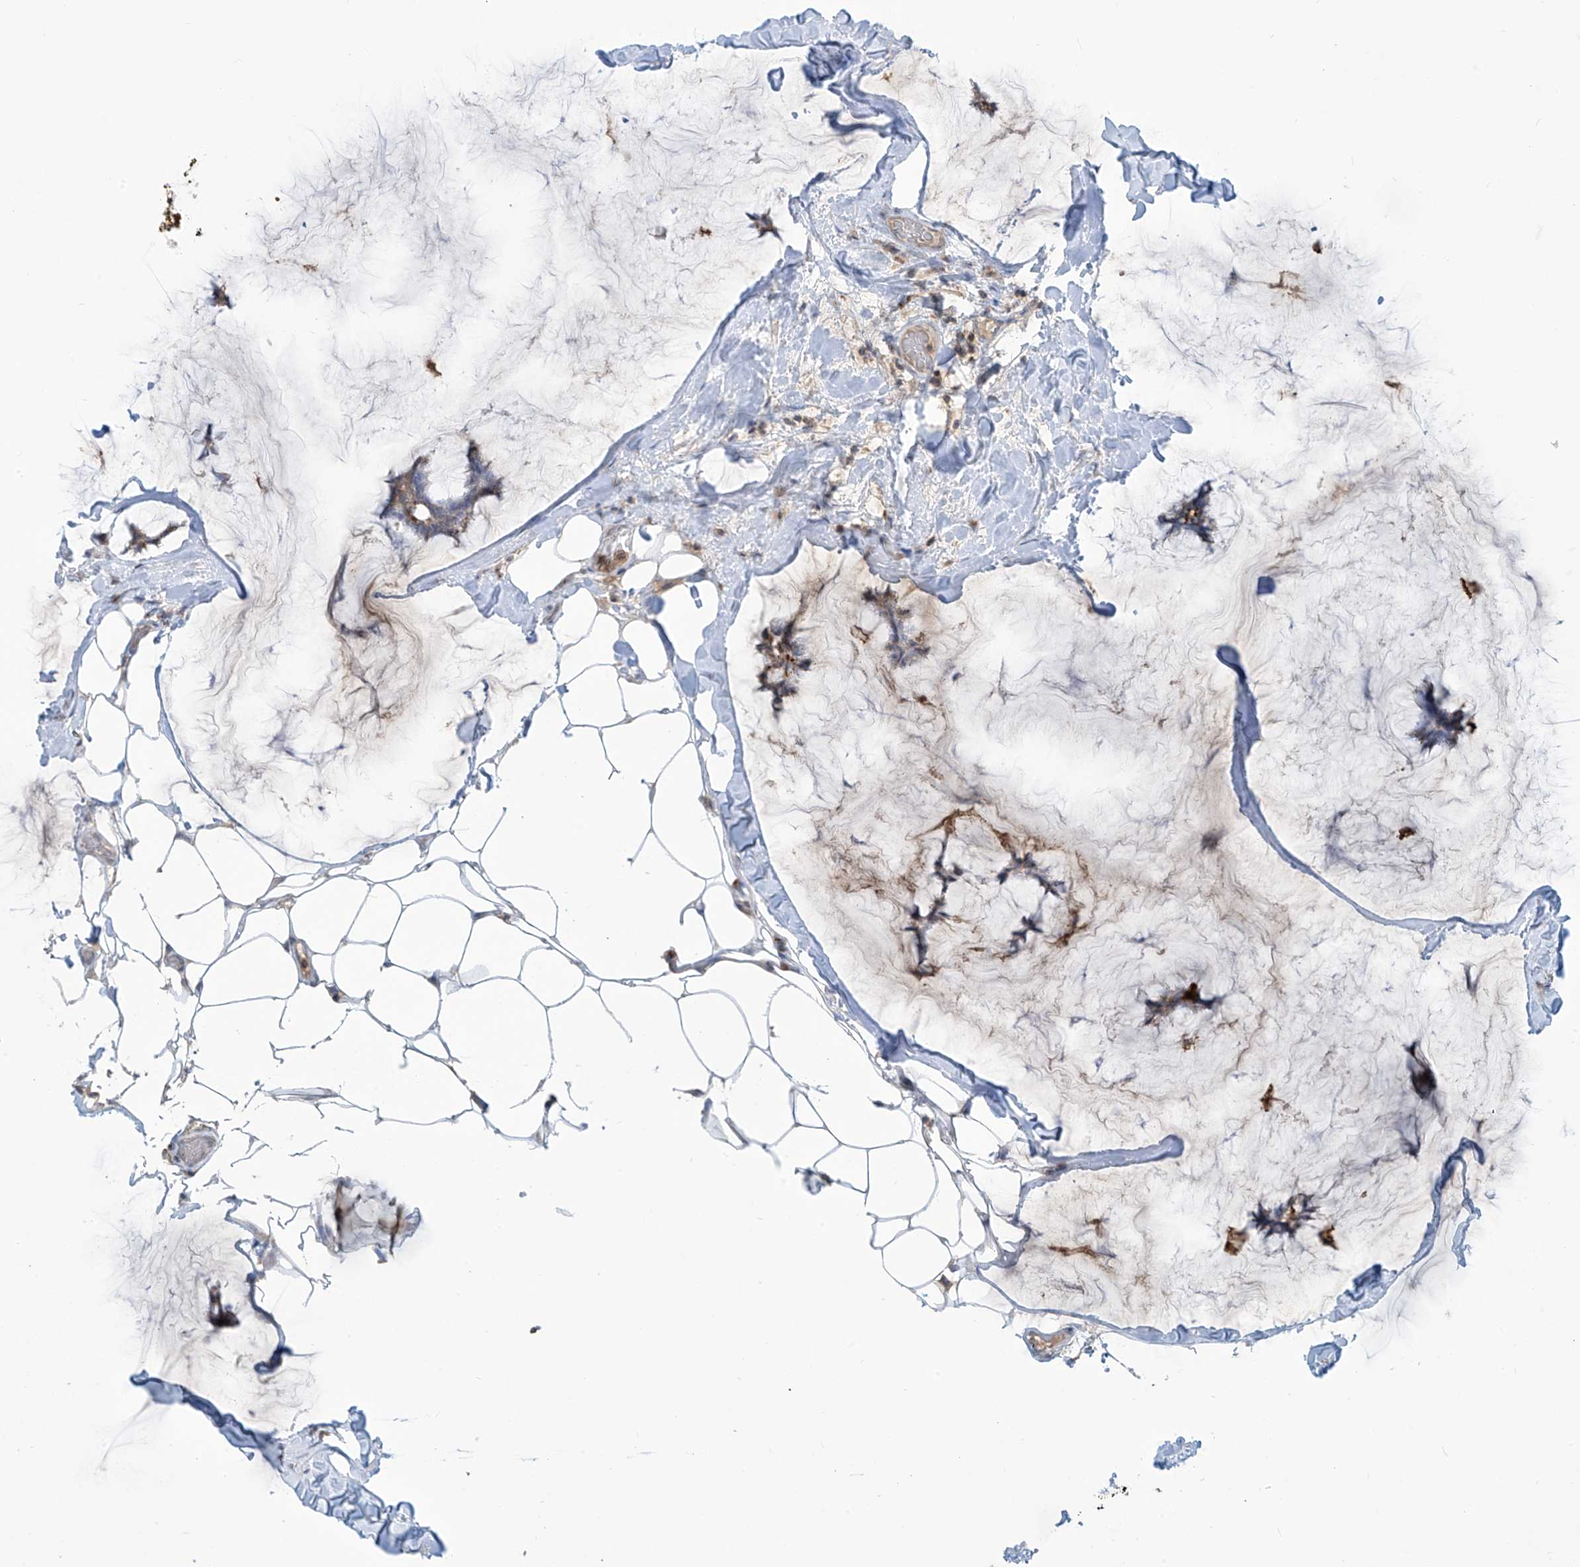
{"staining": {"intensity": "moderate", "quantity": "<25%", "location": "cytoplasmic/membranous"}, "tissue": "breast cancer", "cell_type": "Tumor cells", "image_type": "cancer", "snomed": [{"axis": "morphology", "description": "Duct carcinoma"}, {"axis": "topography", "description": "Breast"}], "caption": "Breast infiltrating ductal carcinoma was stained to show a protein in brown. There is low levels of moderate cytoplasmic/membranous positivity in about <25% of tumor cells.", "gene": "PARVG", "patient": {"sex": "female", "age": 93}}